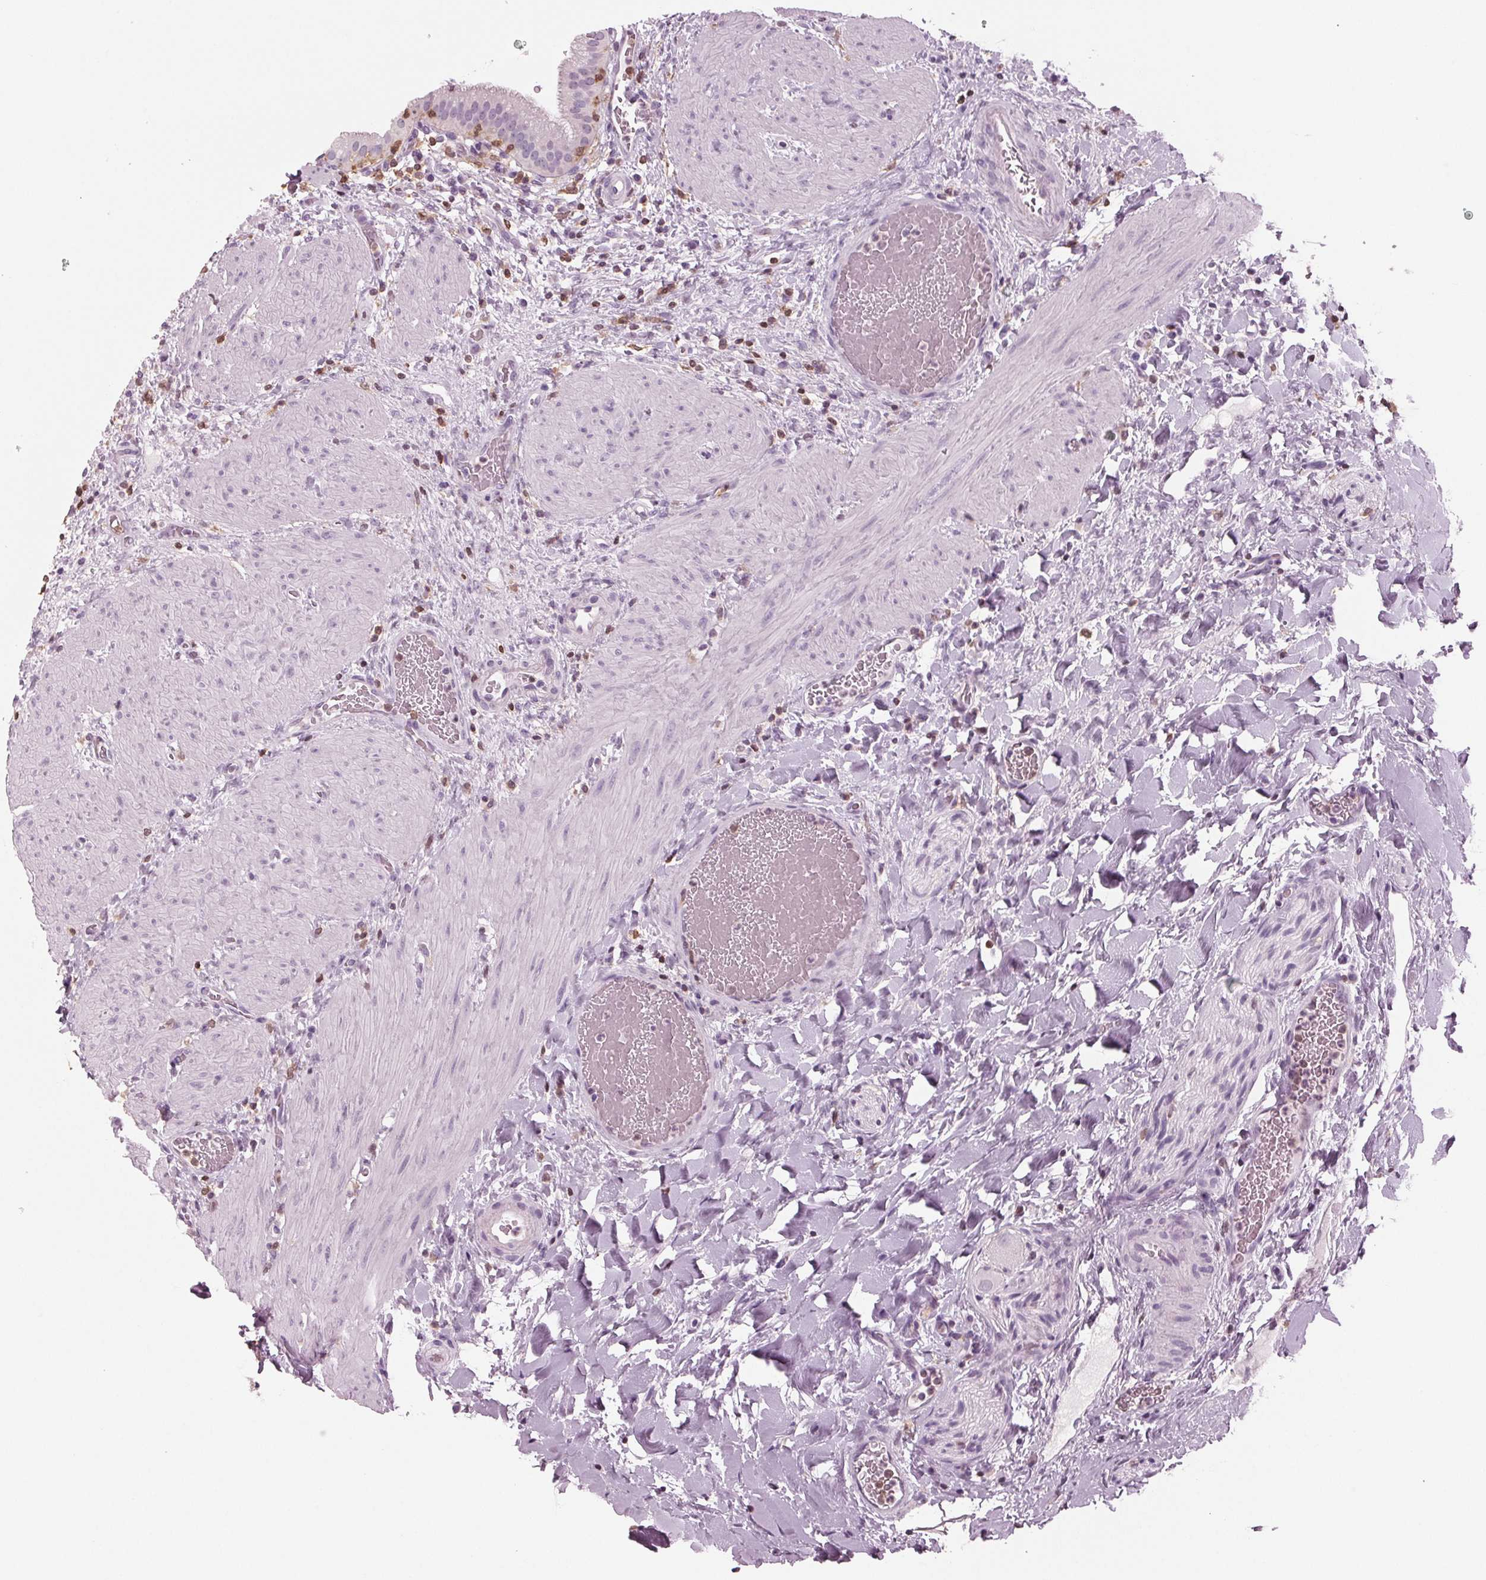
{"staining": {"intensity": "negative", "quantity": "none", "location": "none"}, "tissue": "gallbladder", "cell_type": "Glandular cells", "image_type": "normal", "snomed": [{"axis": "morphology", "description": "Normal tissue, NOS"}, {"axis": "topography", "description": "Gallbladder"}], "caption": "Protein analysis of benign gallbladder demonstrates no significant staining in glandular cells. Nuclei are stained in blue.", "gene": "BTLA", "patient": {"sex": "male", "age": 26}}